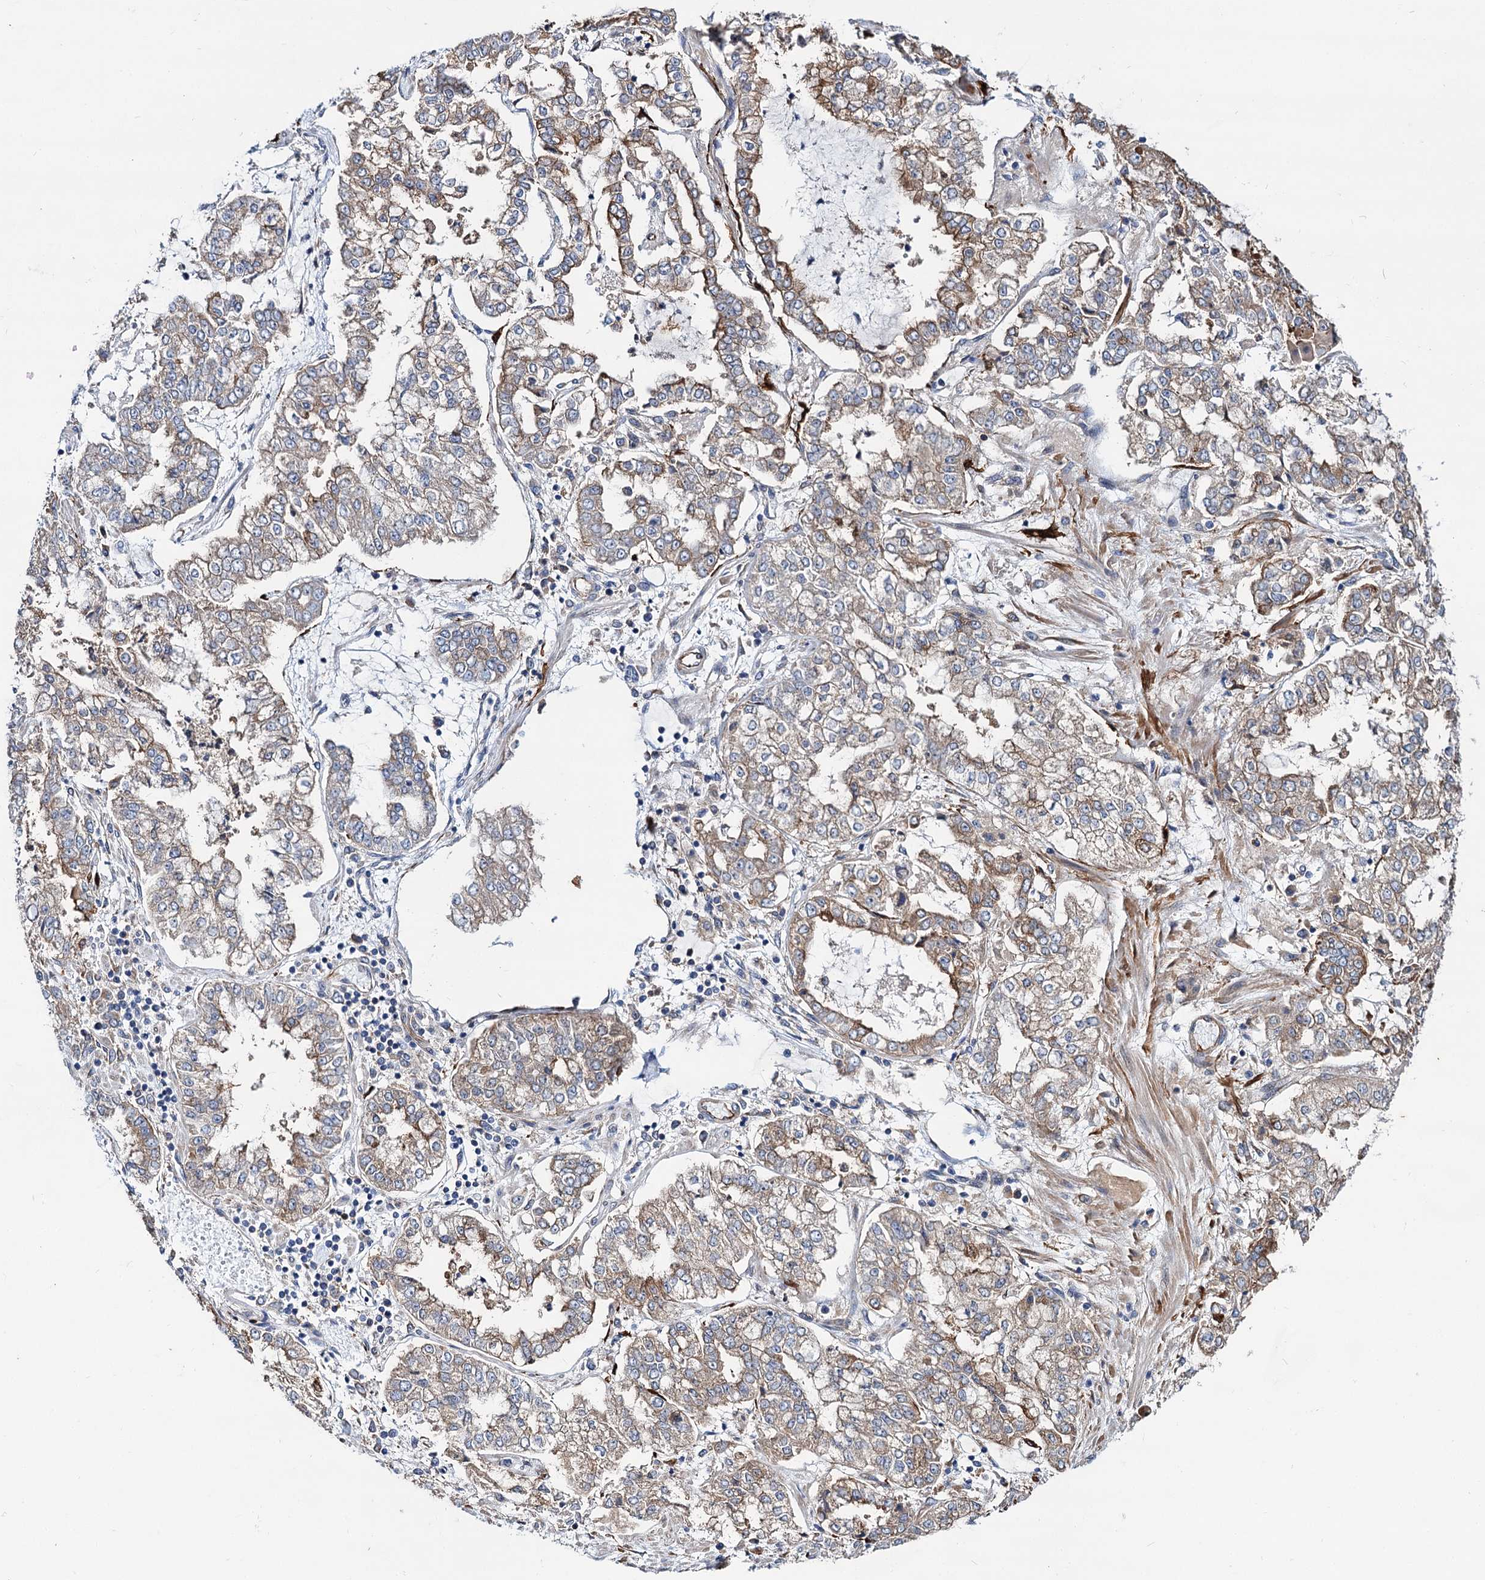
{"staining": {"intensity": "moderate", "quantity": "25%-75%", "location": "cytoplasmic/membranous"}, "tissue": "stomach cancer", "cell_type": "Tumor cells", "image_type": "cancer", "snomed": [{"axis": "morphology", "description": "Adenocarcinoma, NOS"}, {"axis": "topography", "description": "Stomach"}], "caption": "Protein expression by immunohistochemistry displays moderate cytoplasmic/membranous expression in about 25%-75% of tumor cells in adenocarcinoma (stomach).", "gene": "TRIM55", "patient": {"sex": "male", "age": 76}}